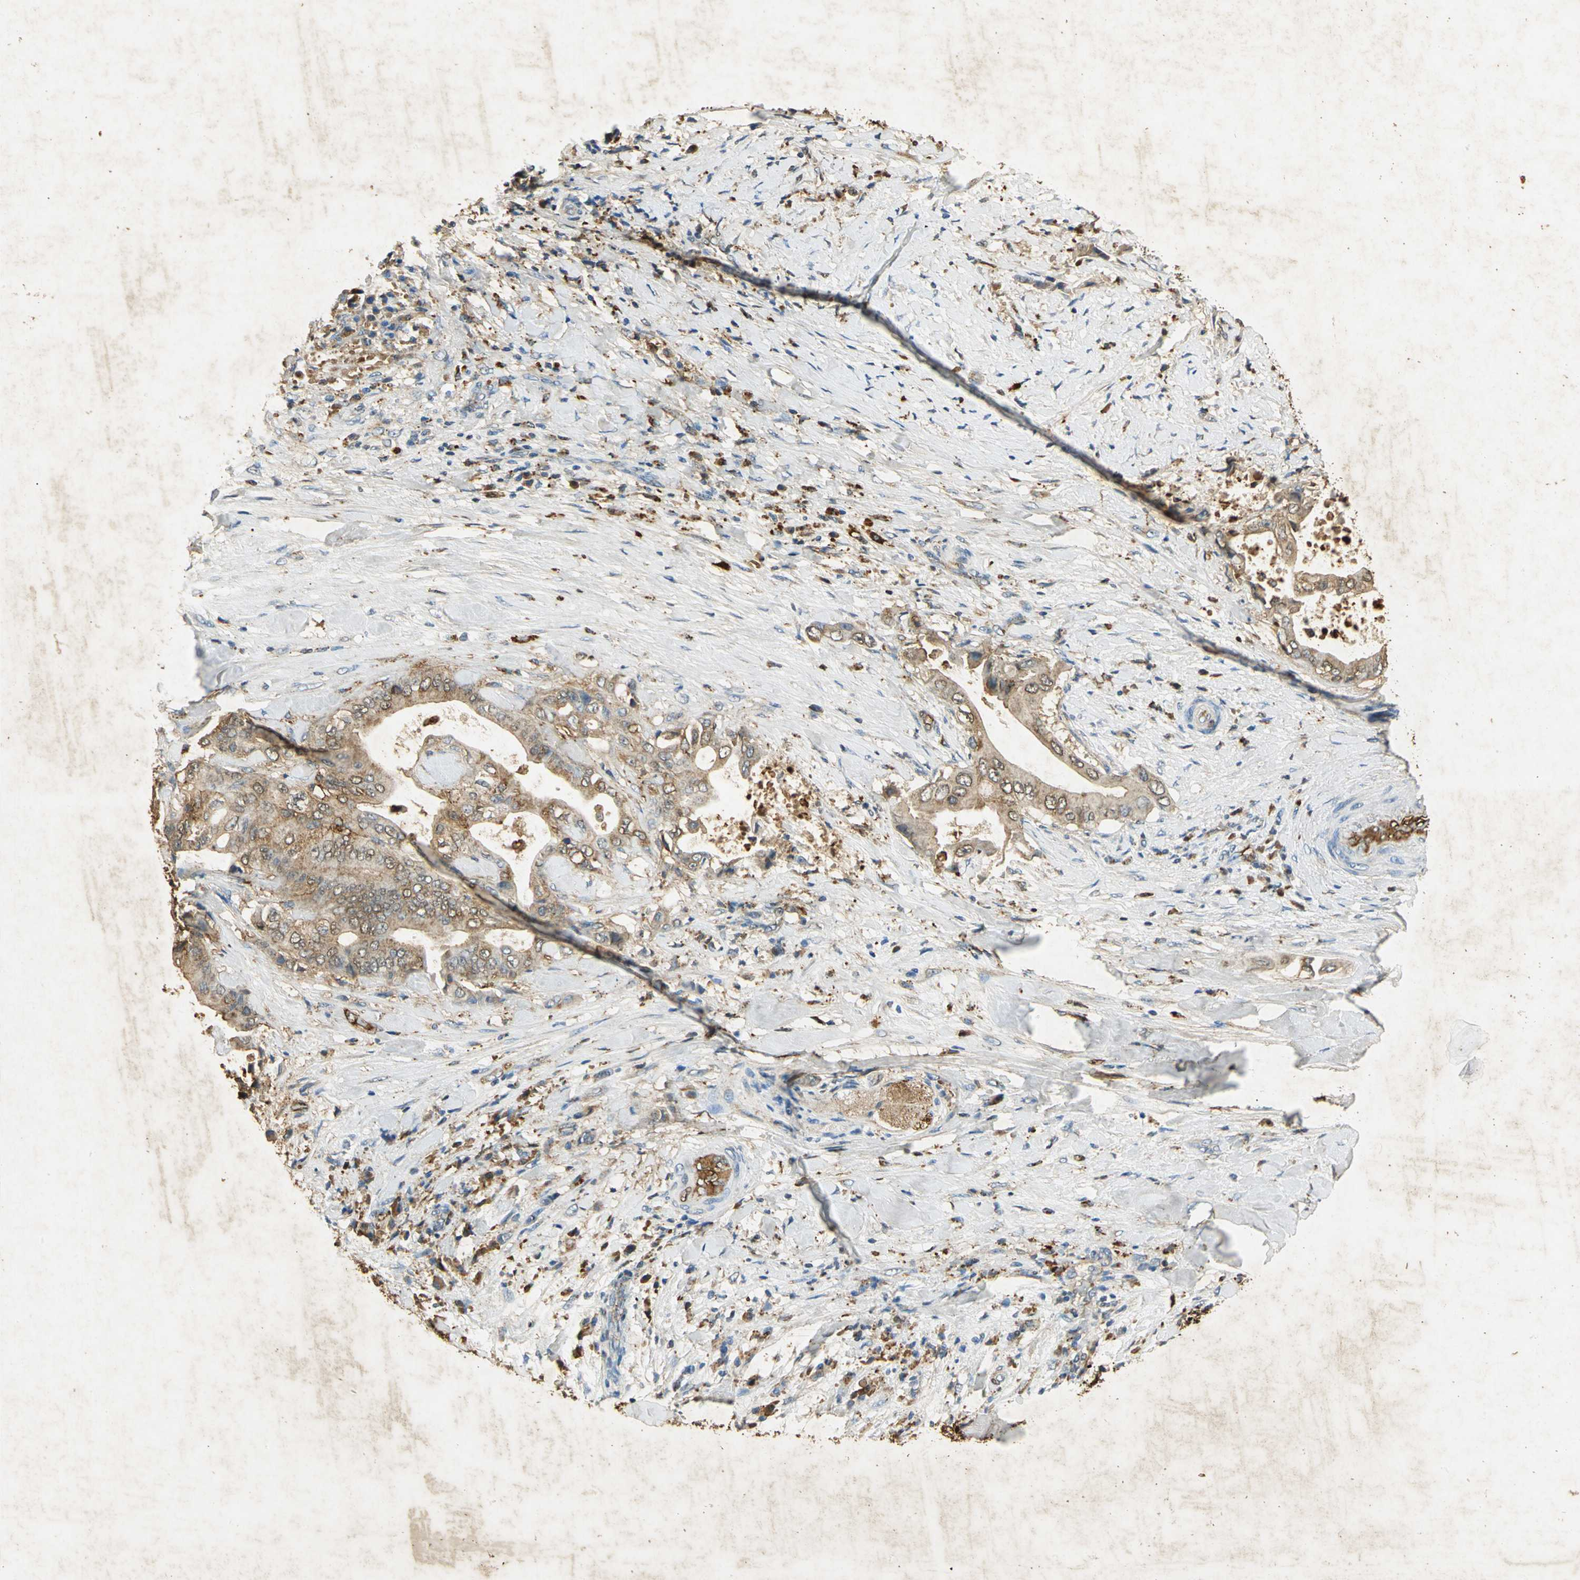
{"staining": {"intensity": "moderate", "quantity": ">75%", "location": "cytoplasmic/membranous"}, "tissue": "liver cancer", "cell_type": "Tumor cells", "image_type": "cancer", "snomed": [{"axis": "morphology", "description": "Cholangiocarcinoma"}, {"axis": "topography", "description": "Liver"}], "caption": "A brown stain shows moderate cytoplasmic/membranous expression of a protein in liver cancer (cholangiocarcinoma) tumor cells.", "gene": "ANXA4", "patient": {"sex": "male", "age": 58}}